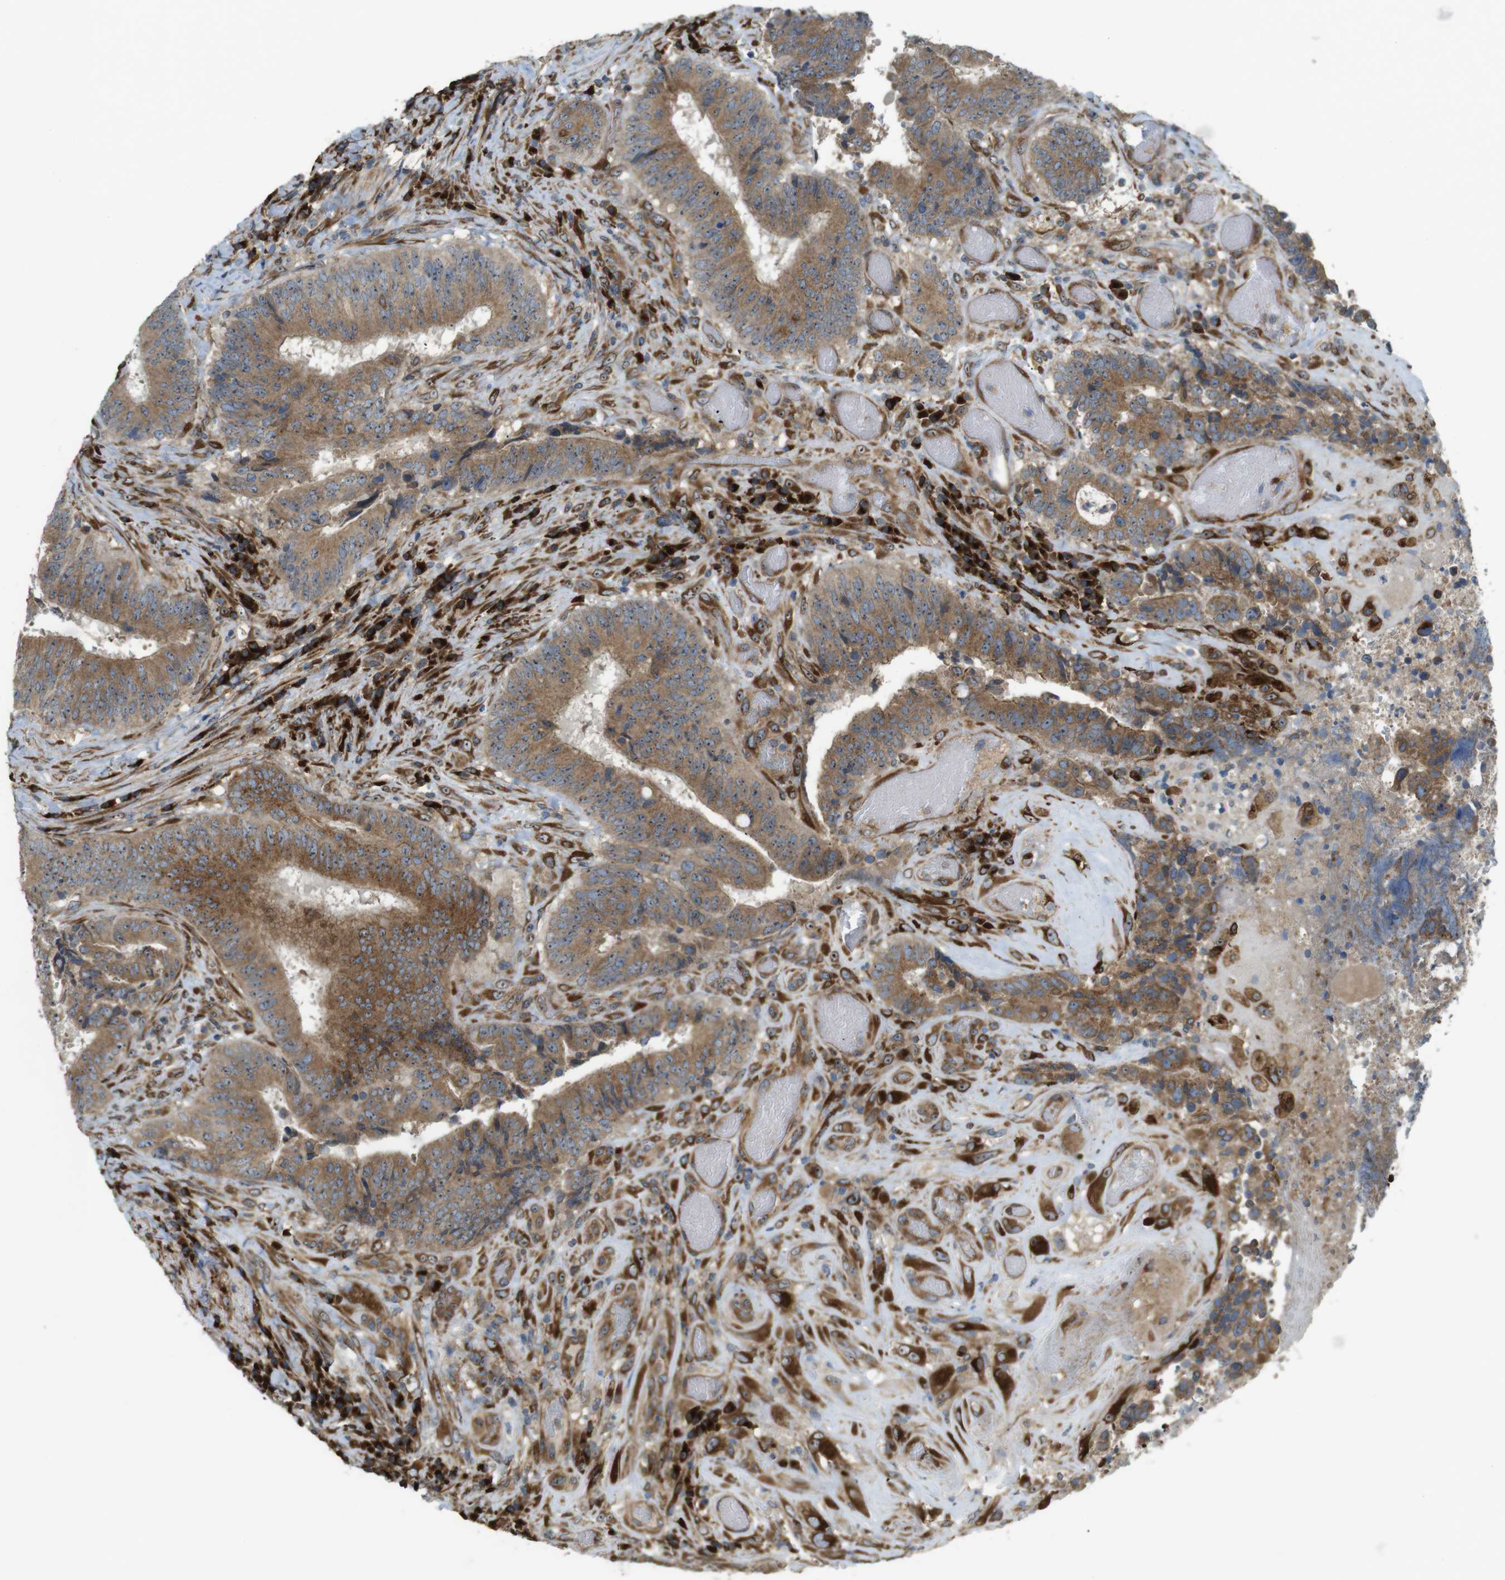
{"staining": {"intensity": "moderate", "quantity": ">75%", "location": "cytoplasmic/membranous"}, "tissue": "colorectal cancer", "cell_type": "Tumor cells", "image_type": "cancer", "snomed": [{"axis": "morphology", "description": "Adenocarcinoma, NOS"}, {"axis": "topography", "description": "Rectum"}], "caption": "Protein expression analysis of human colorectal adenocarcinoma reveals moderate cytoplasmic/membranous positivity in about >75% of tumor cells.", "gene": "TMEM143", "patient": {"sex": "male", "age": 72}}